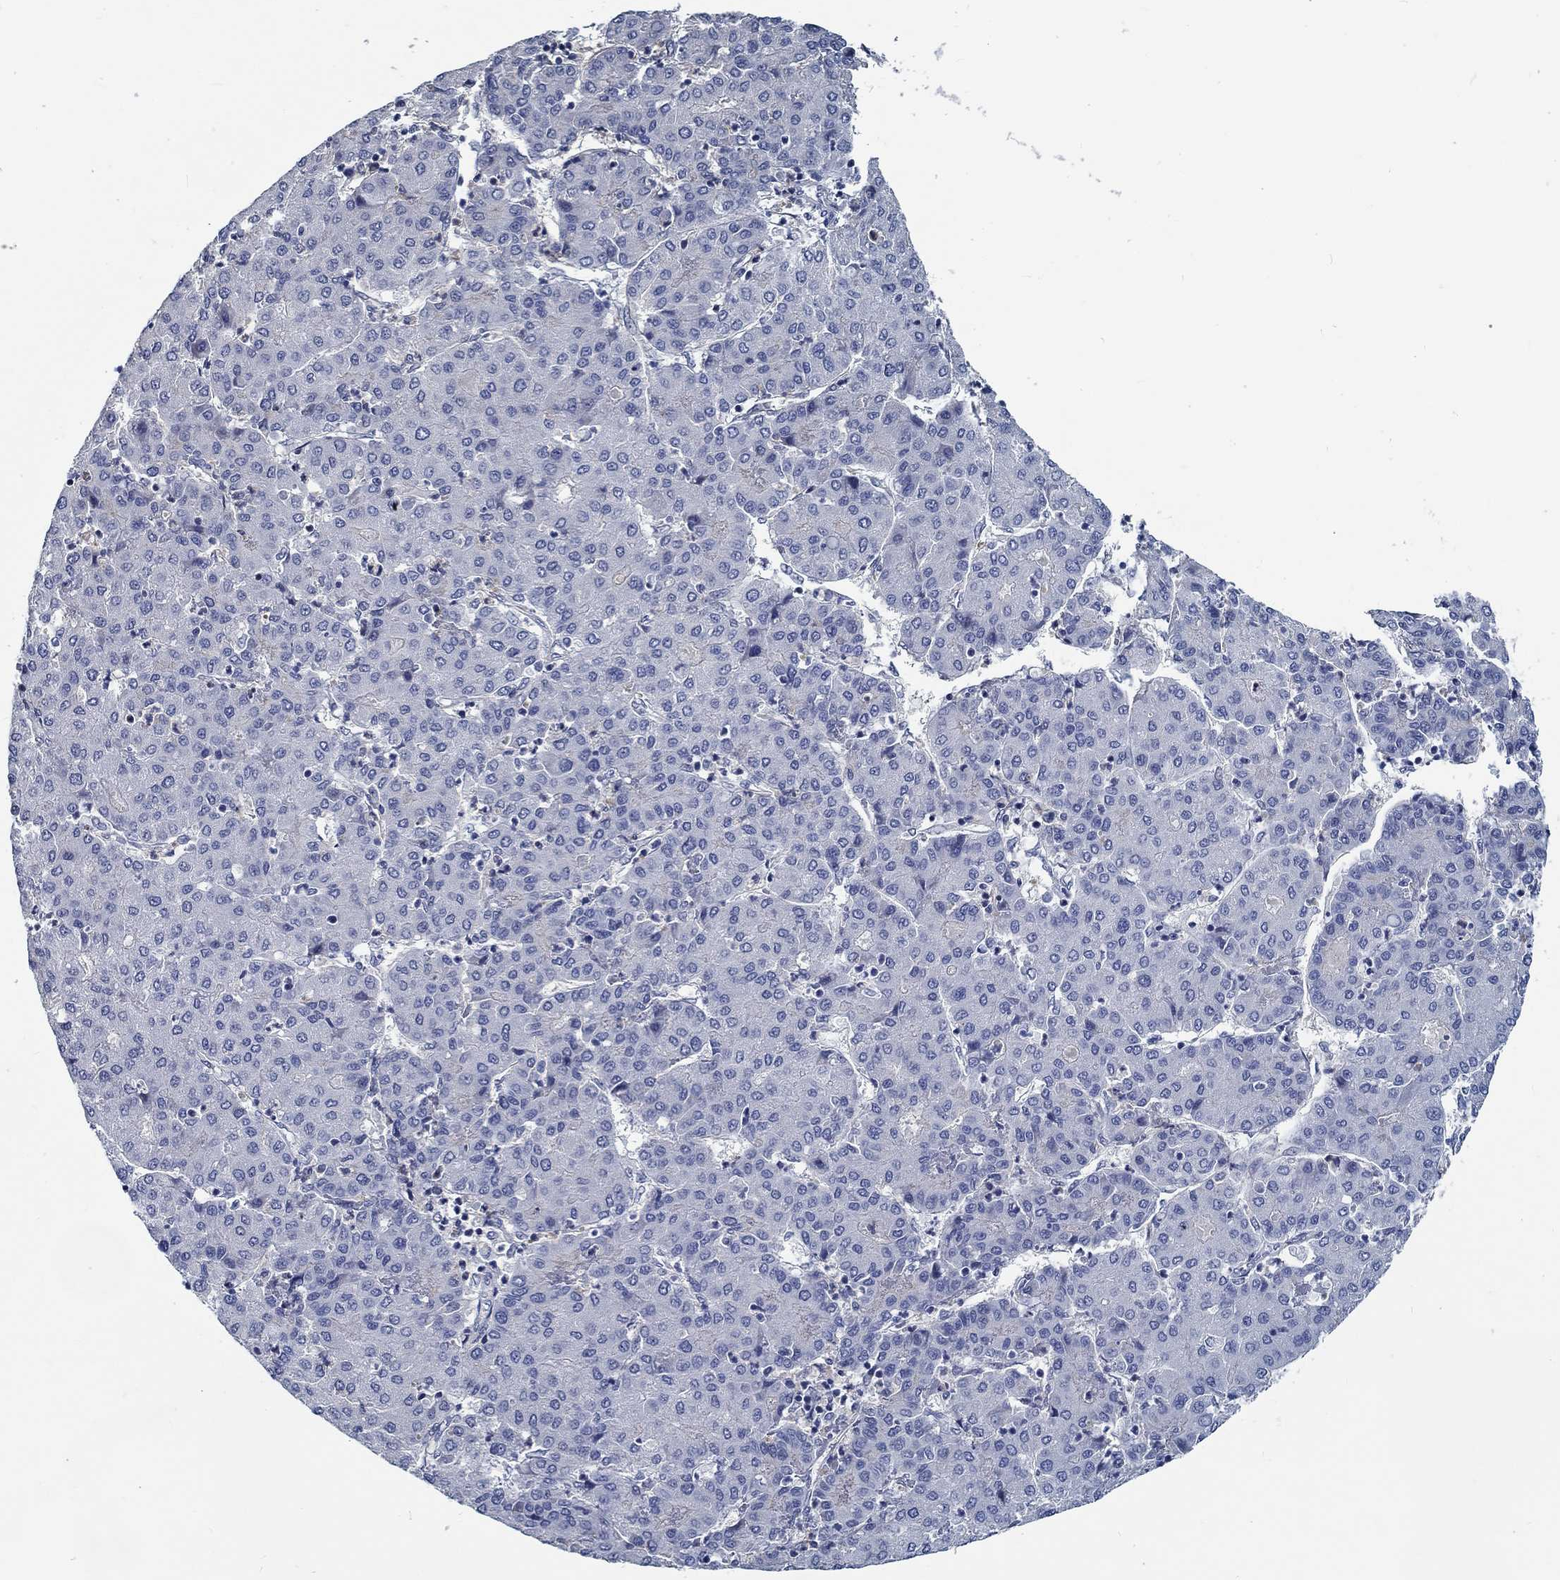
{"staining": {"intensity": "negative", "quantity": "none", "location": "none"}, "tissue": "liver cancer", "cell_type": "Tumor cells", "image_type": "cancer", "snomed": [{"axis": "morphology", "description": "Carcinoma, Hepatocellular, NOS"}, {"axis": "topography", "description": "Liver"}], "caption": "Photomicrograph shows no significant protein expression in tumor cells of liver cancer (hepatocellular carcinoma).", "gene": "MYBPC1", "patient": {"sex": "male", "age": 65}}